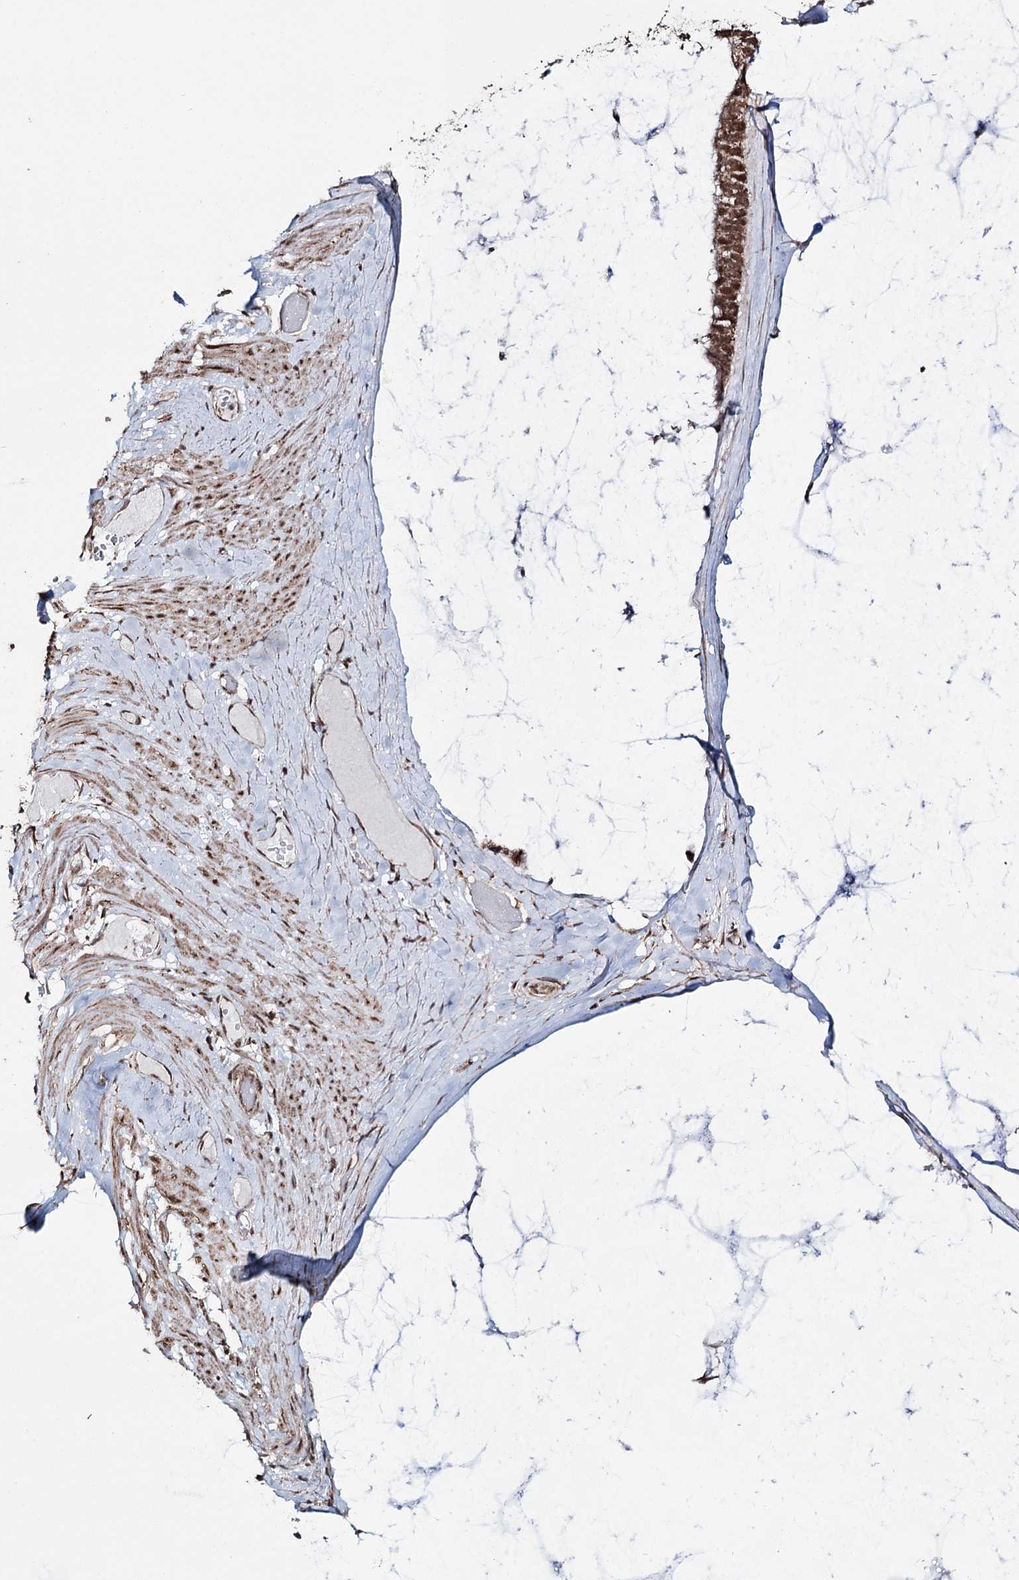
{"staining": {"intensity": "moderate", "quantity": ">75%", "location": "cytoplasmic/membranous,nuclear"}, "tissue": "ovarian cancer", "cell_type": "Tumor cells", "image_type": "cancer", "snomed": [{"axis": "morphology", "description": "Cystadenocarcinoma, mucinous, NOS"}, {"axis": "topography", "description": "Ovary"}], "caption": "Protein analysis of ovarian cancer tissue reveals moderate cytoplasmic/membranous and nuclear positivity in about >75% of tumor cells. (DAB = brown stain, brightfield microscopy at high magnification).", "gene": "PDHX", "patient": {"sex": "female", "age": 39}}